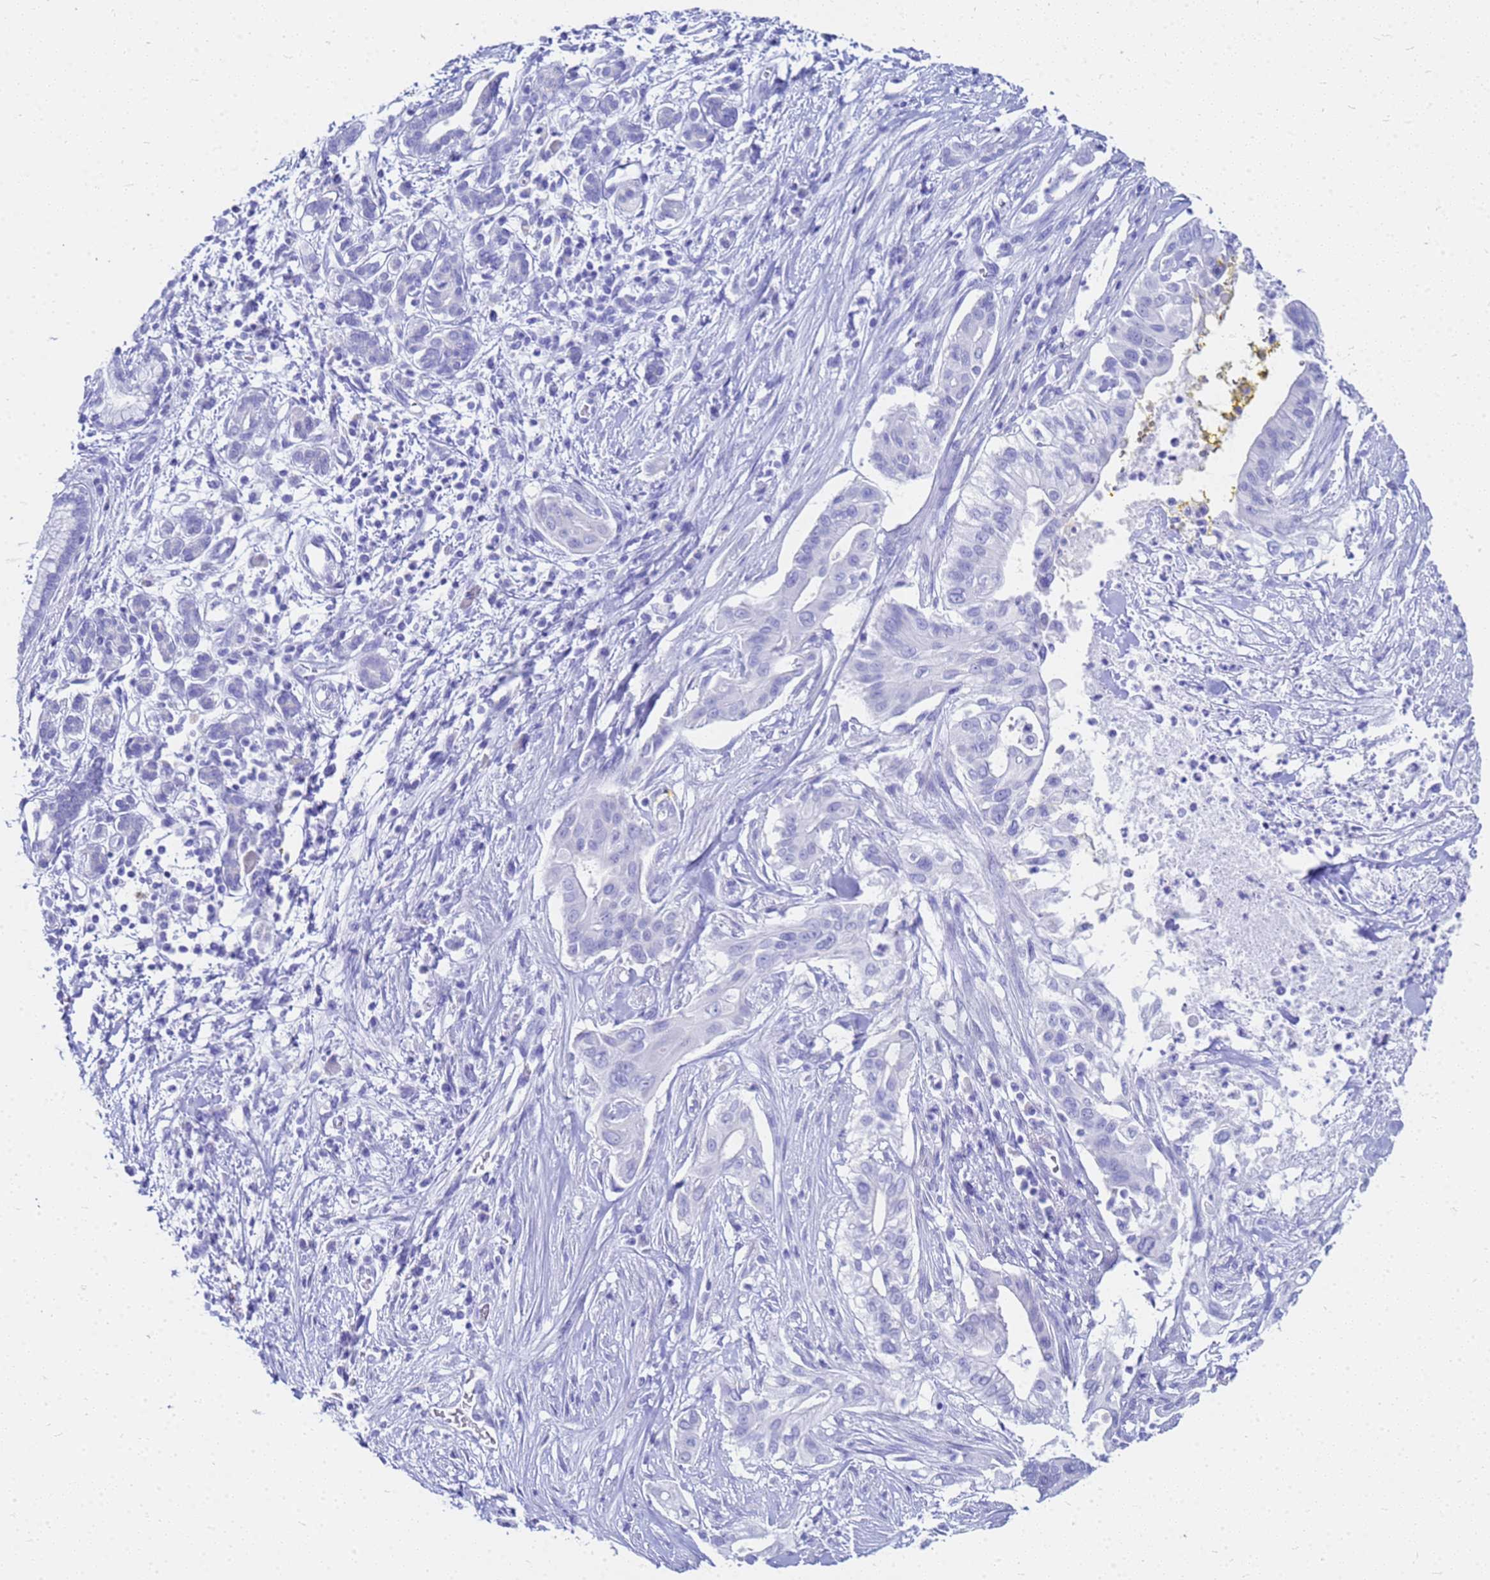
{"staining": {"intensity": "negative", "quantity": "none", "location": "none"}, "tissue": "pancreatic cancer", "cell_type": "Tumor cells", "image_type": "cancer", "snomed": [{"axis": "morphology", "description": "Adenocarcinoma, NOS"}, {"axis": "topography", "description": "Pancreas"}], "caption": "Pancreatic adenocarcinoma was stained to show a protein in brown. There is no significant expression in tumor cells. The staining is performed using DAB brown chromogen with nuclei counter-stained in using hematoxylin.", "gene": "CKB", "patient": {"sex": "male", "age": 58}}